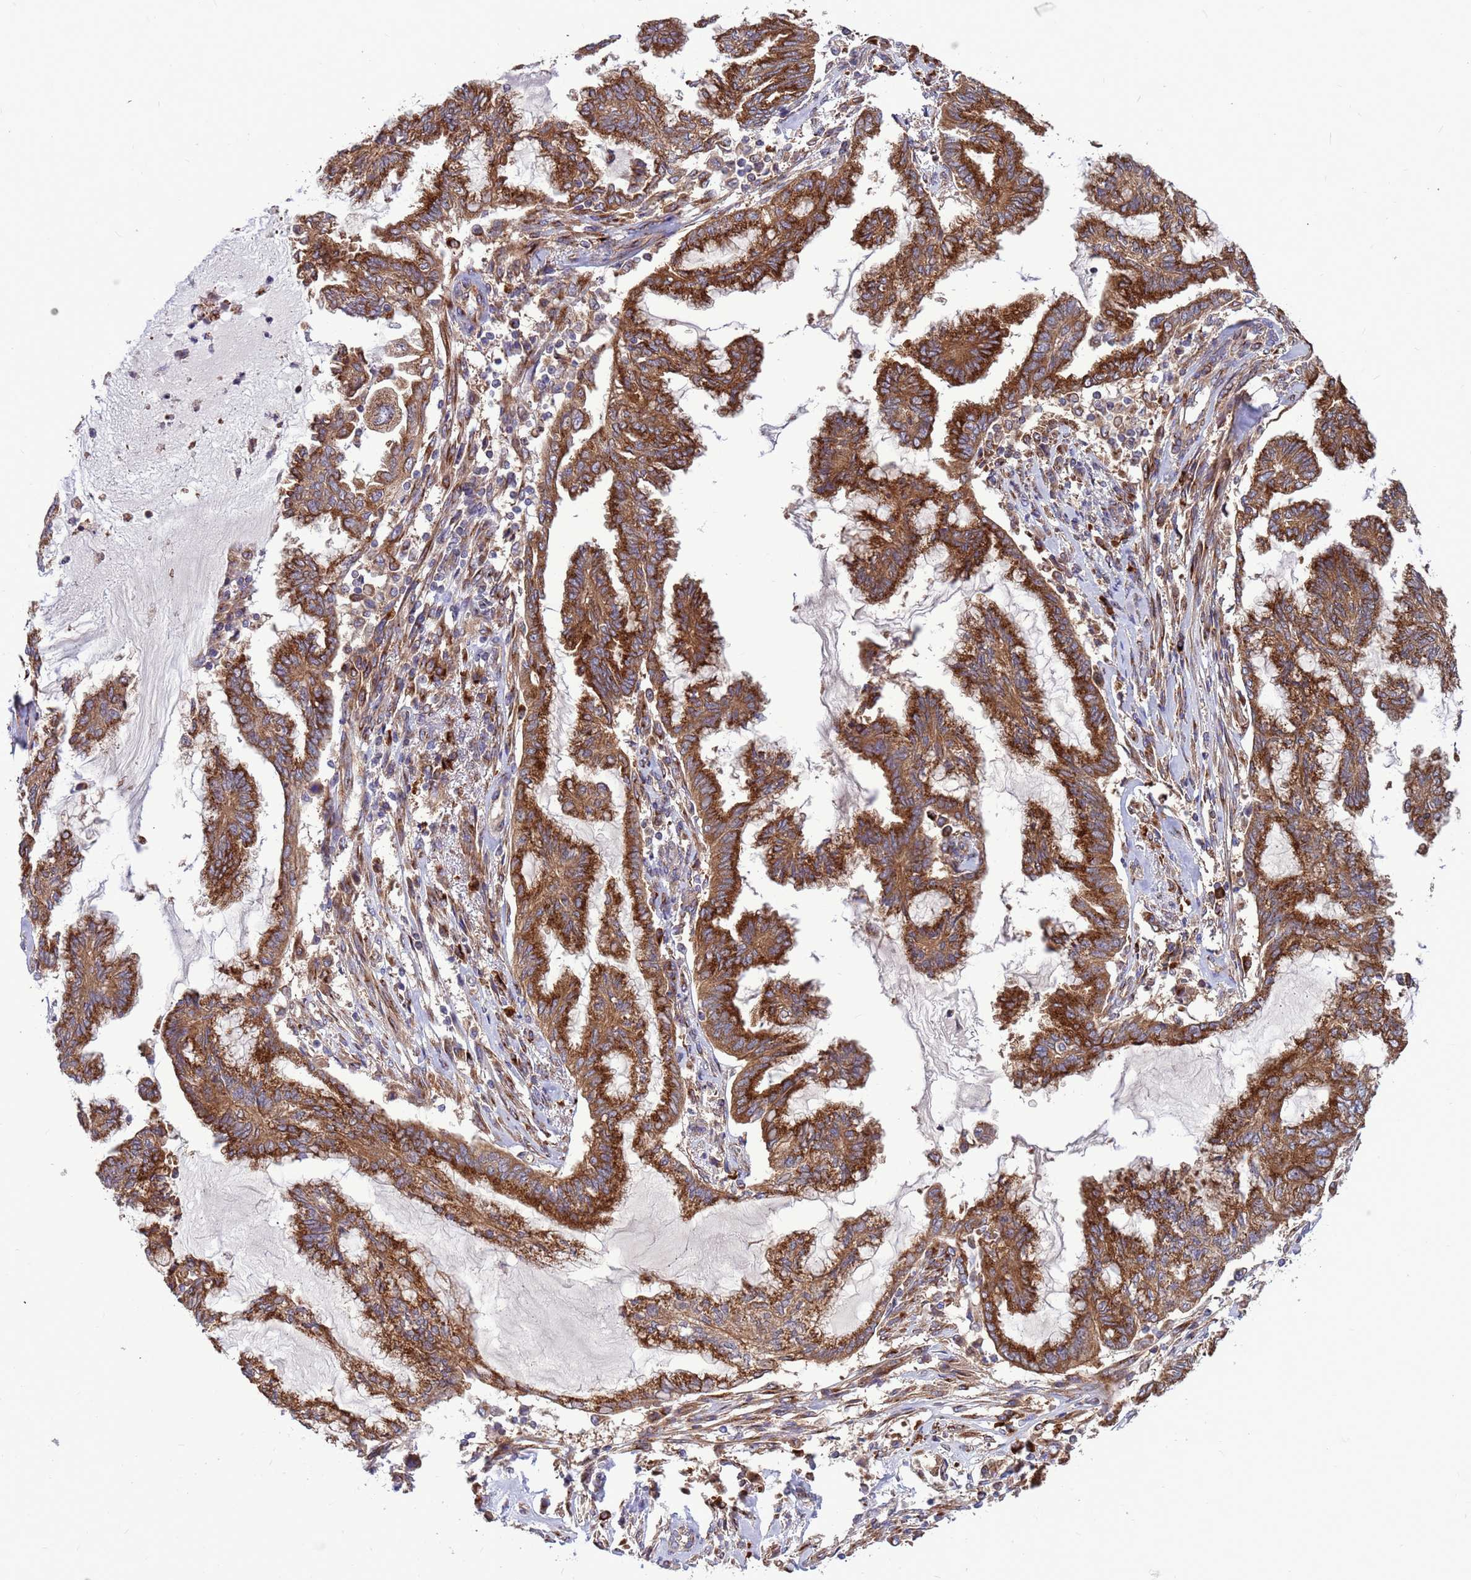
{"staining": {"intensity": "strong", "quantity": ">75%", "location": "cytoplasmic/membranous"}, "tissue": "endometrial cancer", "cell_type": "Tumor cells", "image_type": "cancer", "snomed": [{"axis": "morphology", "description": "Adenocarcinoma, NOS"}, {"axis": "topography", "description": "Endometrium"}], "caption": "High-power microscopy captured an IHC photomicrograph of adenocarcinoma (endometrial), revealing strong cytoplasmic/membranous expression in approximately >75% of tumor cells.", "gene": "ZC3HAV1", "patient": {"sex": "female", "age": 86}}